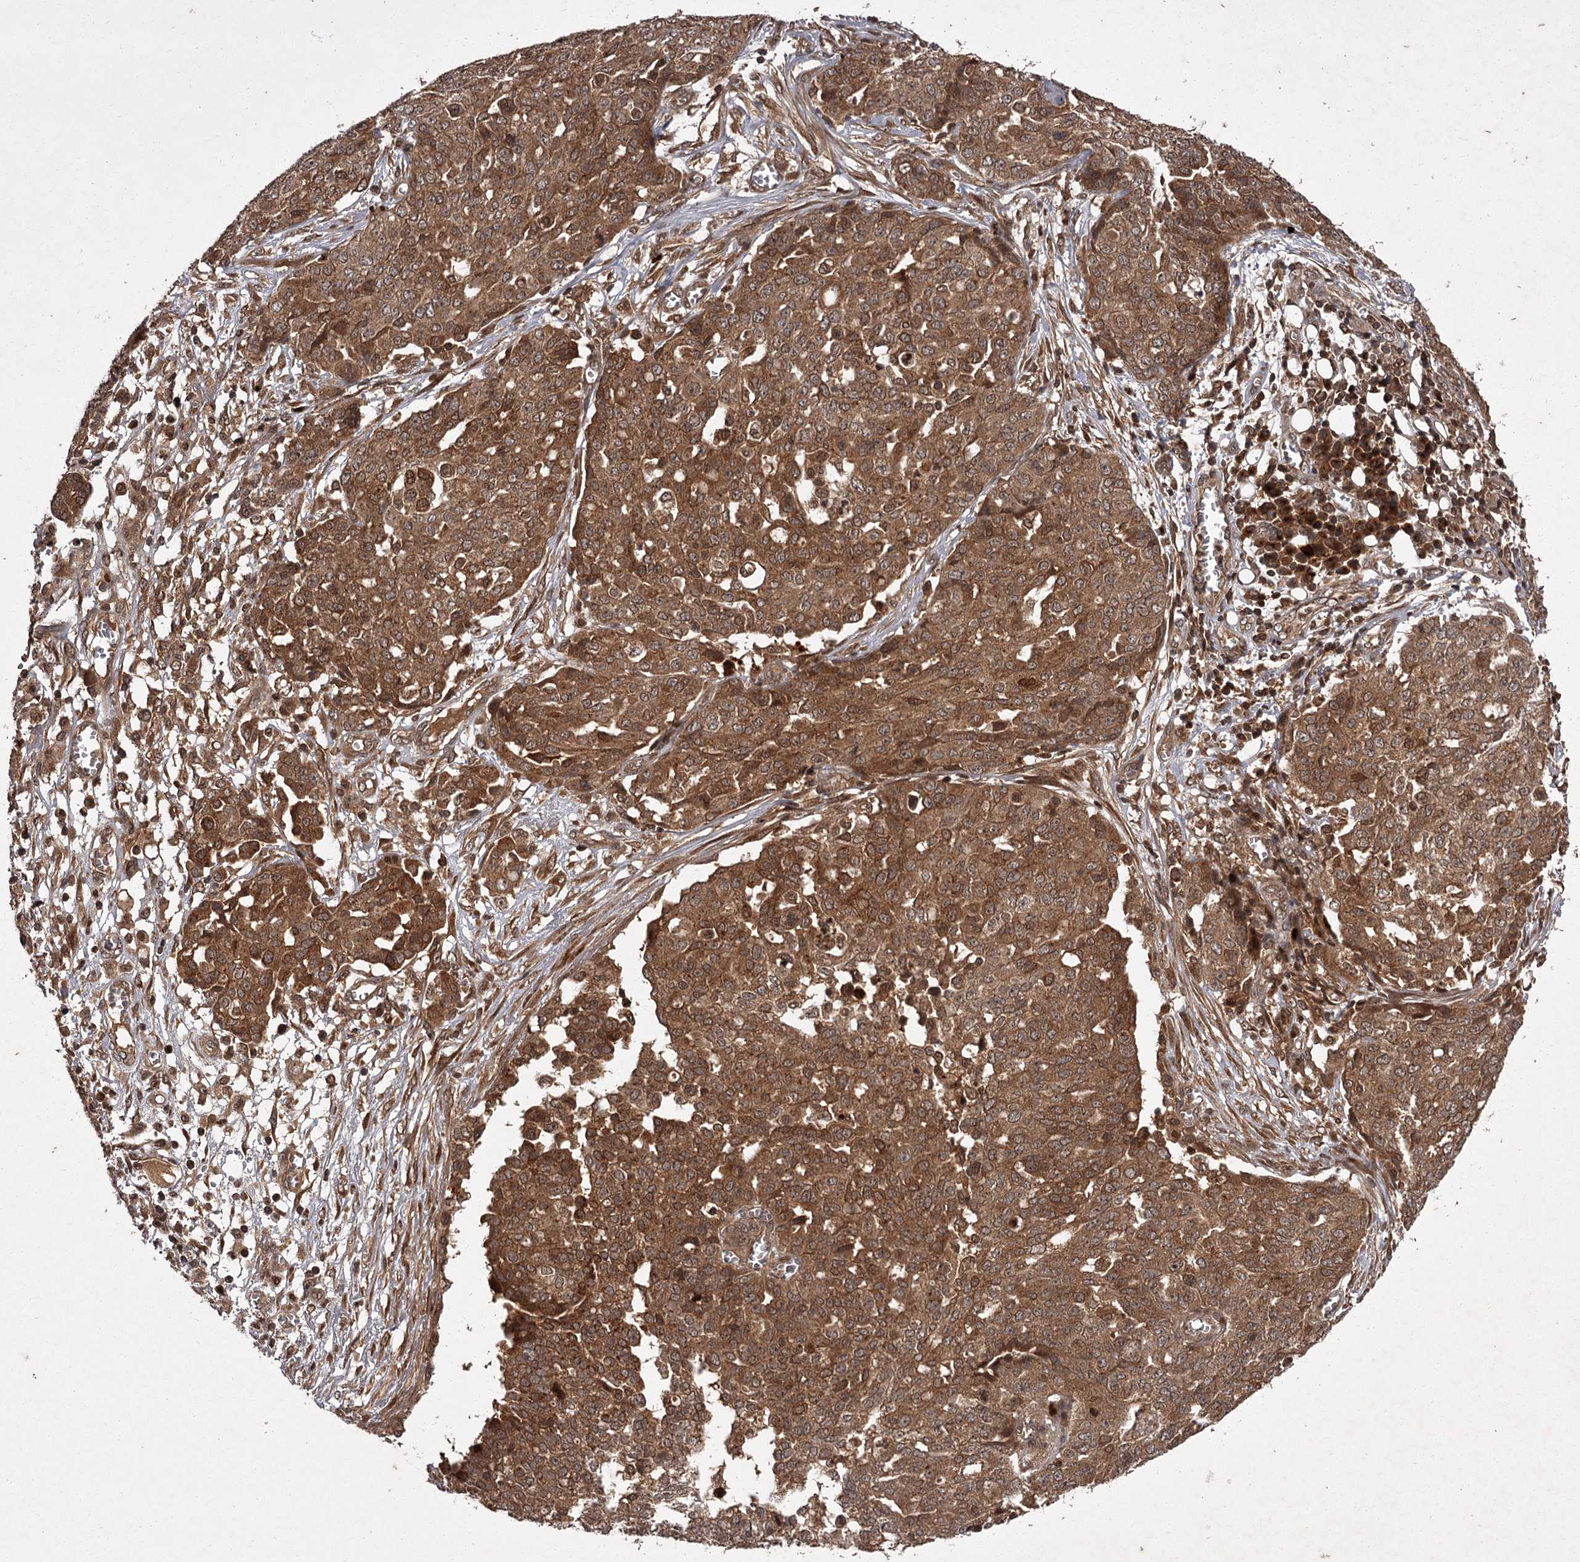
{"staining": {"intensity": "moderate", "quantity": ">75%", "location": "cytoplasmic/membranous"}, "tissue": "ovarian cancer", "cell_type": "Tumor cells", "image_type": "cancer", "snomed": [{"axis": "morphology", "description": "Cystadenocarcinoma, serous, NOS"}, {"axis": "topography", "description": "Soft tissue"}, {"axis": "topography", "description": "Ovary"}], "caption": "A brown stain highlights moderate cytoplasmic/membranous staining of a protein in serous cystadenocarcinoma (ovarian) tumor cells. (Brightfield microscopy of DAB IHC at high magnification).", "gene": "TBC1D23", "patient": {"sex": "female", "age": 57}}